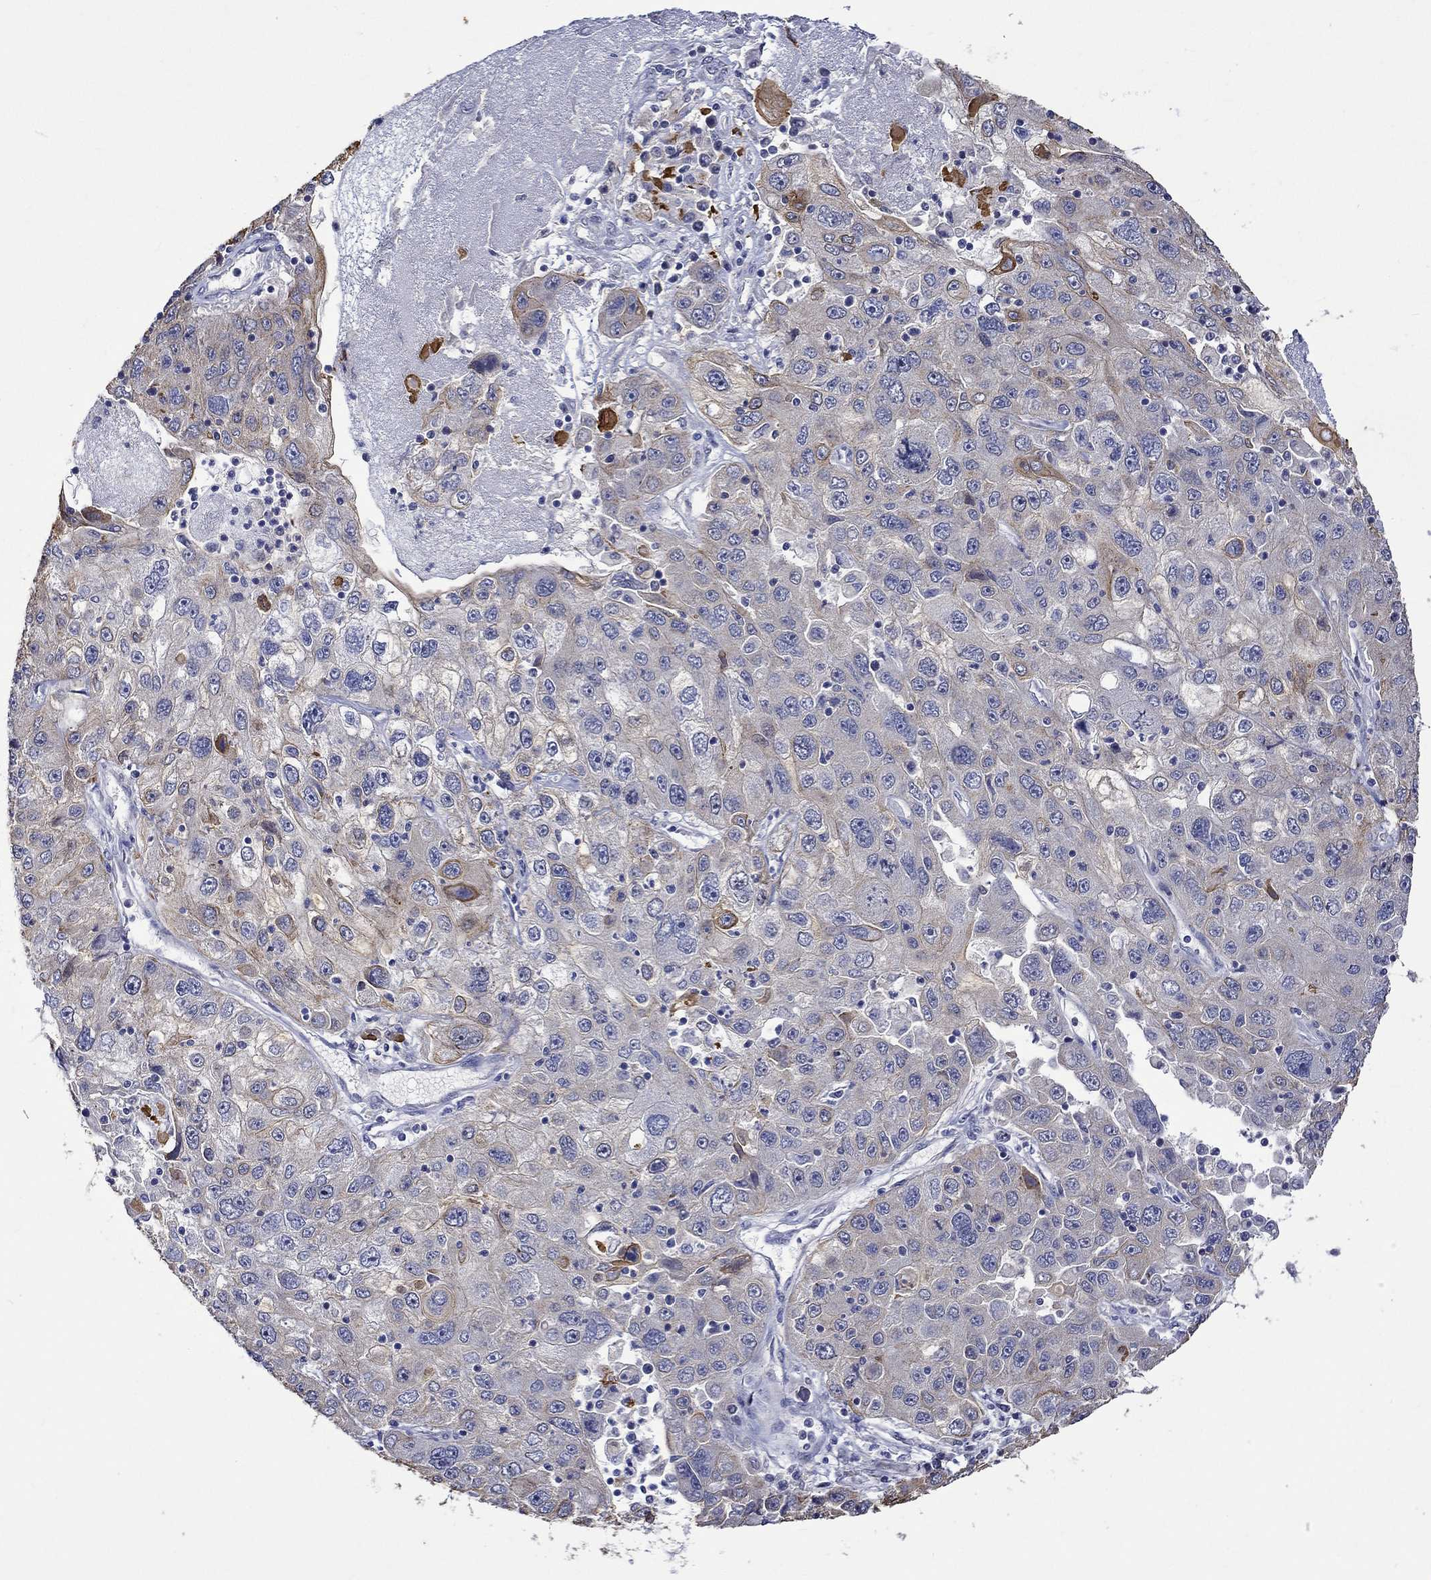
{"staining": {"intensity": "moderate", "quantity": "<25%", "location": "cytoplasmic/membranous"}, "tissue": "stomach cancer", "cell_type": "Tumor cells", "image_type": "cancer", "snomed": [{"axis": "morphology", "description": "Adenocarcinoma, NOS"}, {"axis": "topography", "description": "Stomach"}], "caption": "This photomicrograph demonstrates immunohistochemistry staining of human stomach cancer (adenocarcinoma), with low moderate cytoplasmic/membranous positivity in about <25% of tumor cells.", "gene": "DDX3Y", "patient": {"sex": "male", "age": 56}}